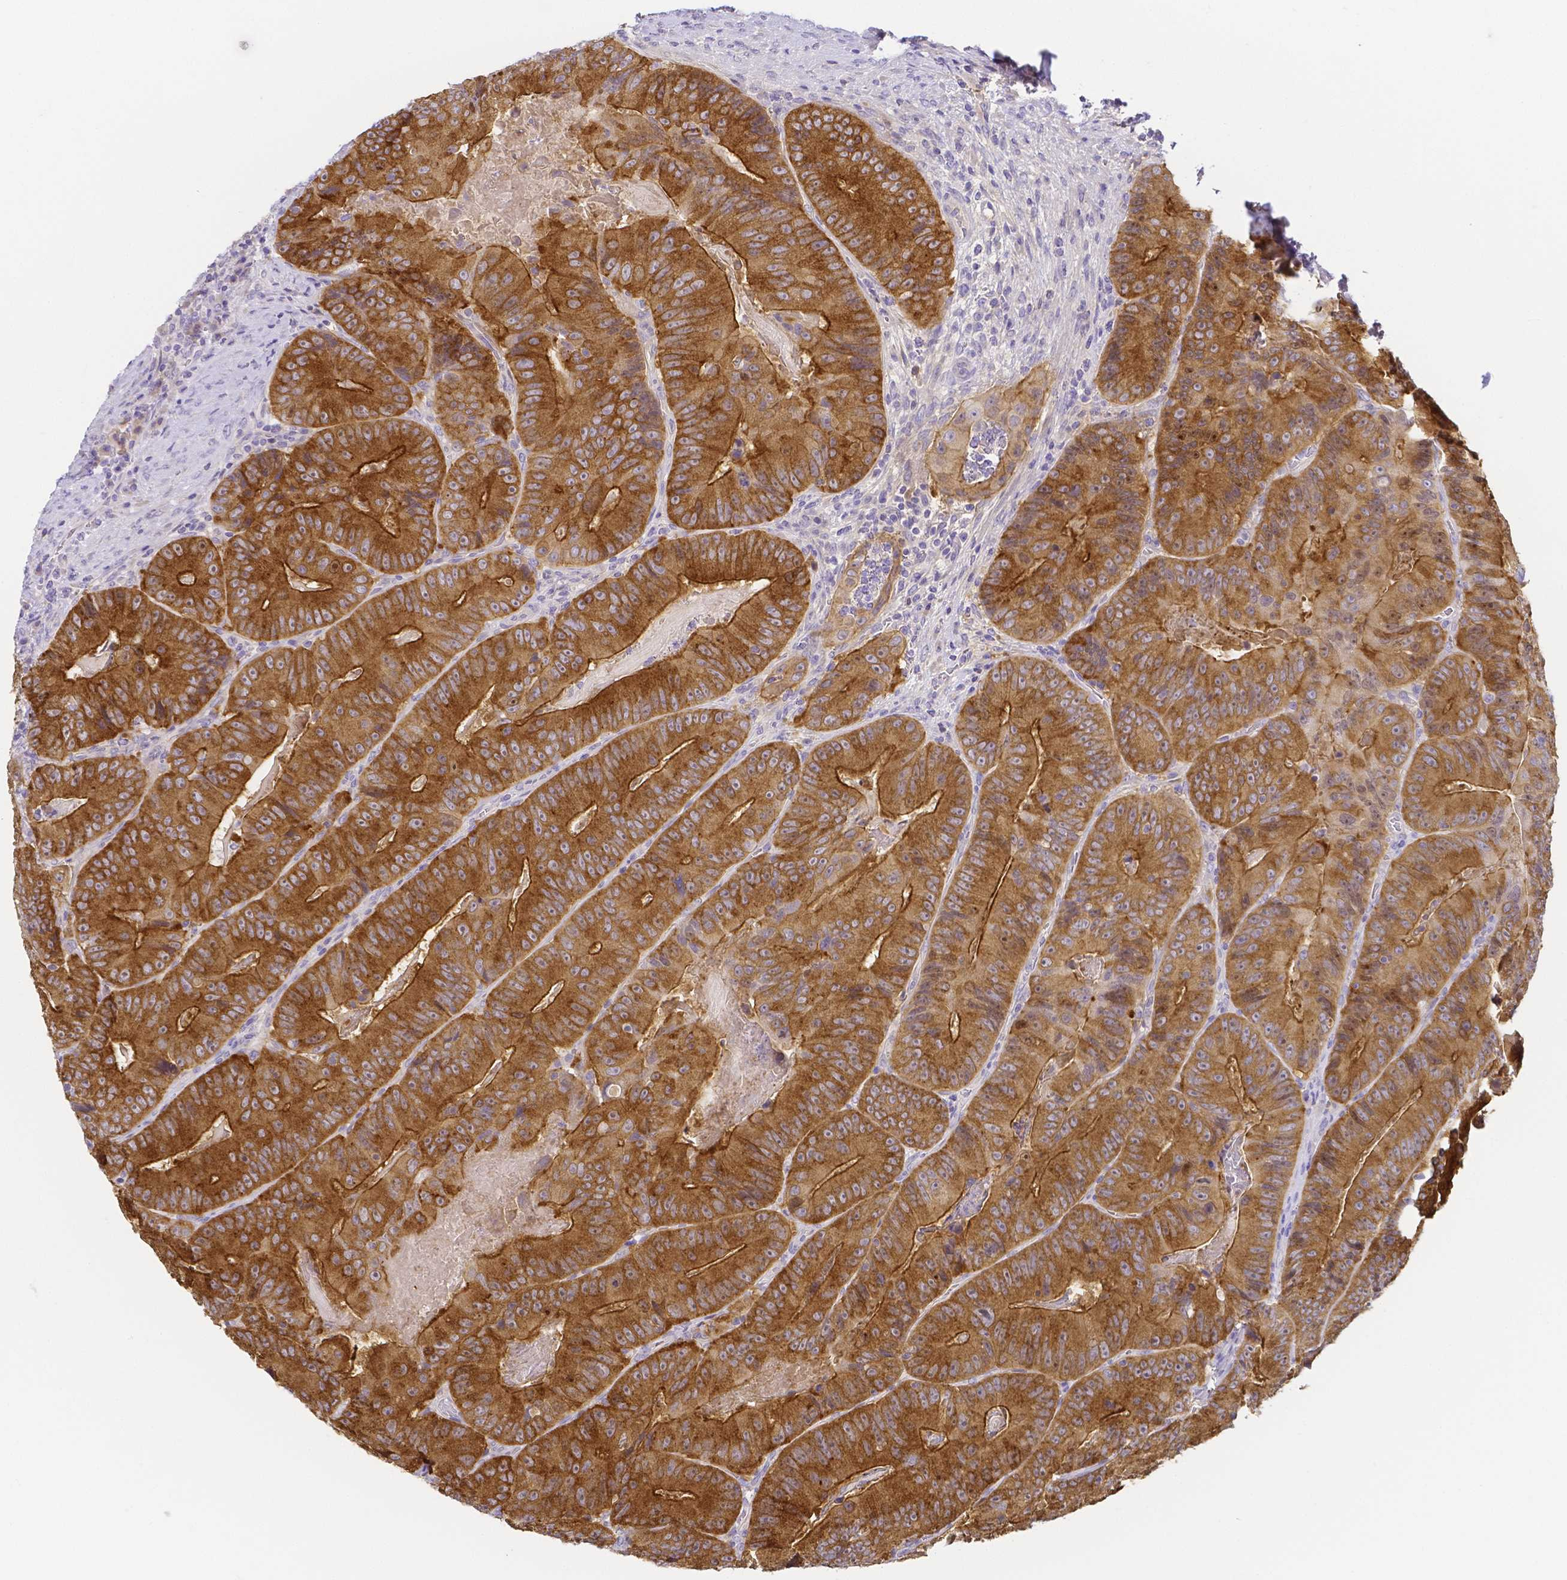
{"staining": {"intensity": "moderate", "quantity": ">75%", "location": "cytoplasmic/membranous"}, "tissue": "colorectal cancer", "cell_type": "Tumor cells", "image_type": "cancer", "snomed": [{"axis": "morphology", "description": "Adenocarcinoma, NOS"}, {"axis": "topography", "description": "Colon"}], "caption": "An immunohistochemistry photomicrograph of tumor tissue is shown. Protein staining in brown highlights moderate cytoplasmic/membranous positivity in adenocarcinoma (colorectal) within tumor cells. (DAB IHC, brown staining for protein, blue staining for nuclei).", "gene": "PKP3", "patient": {"sex": "female", "age": 86}}